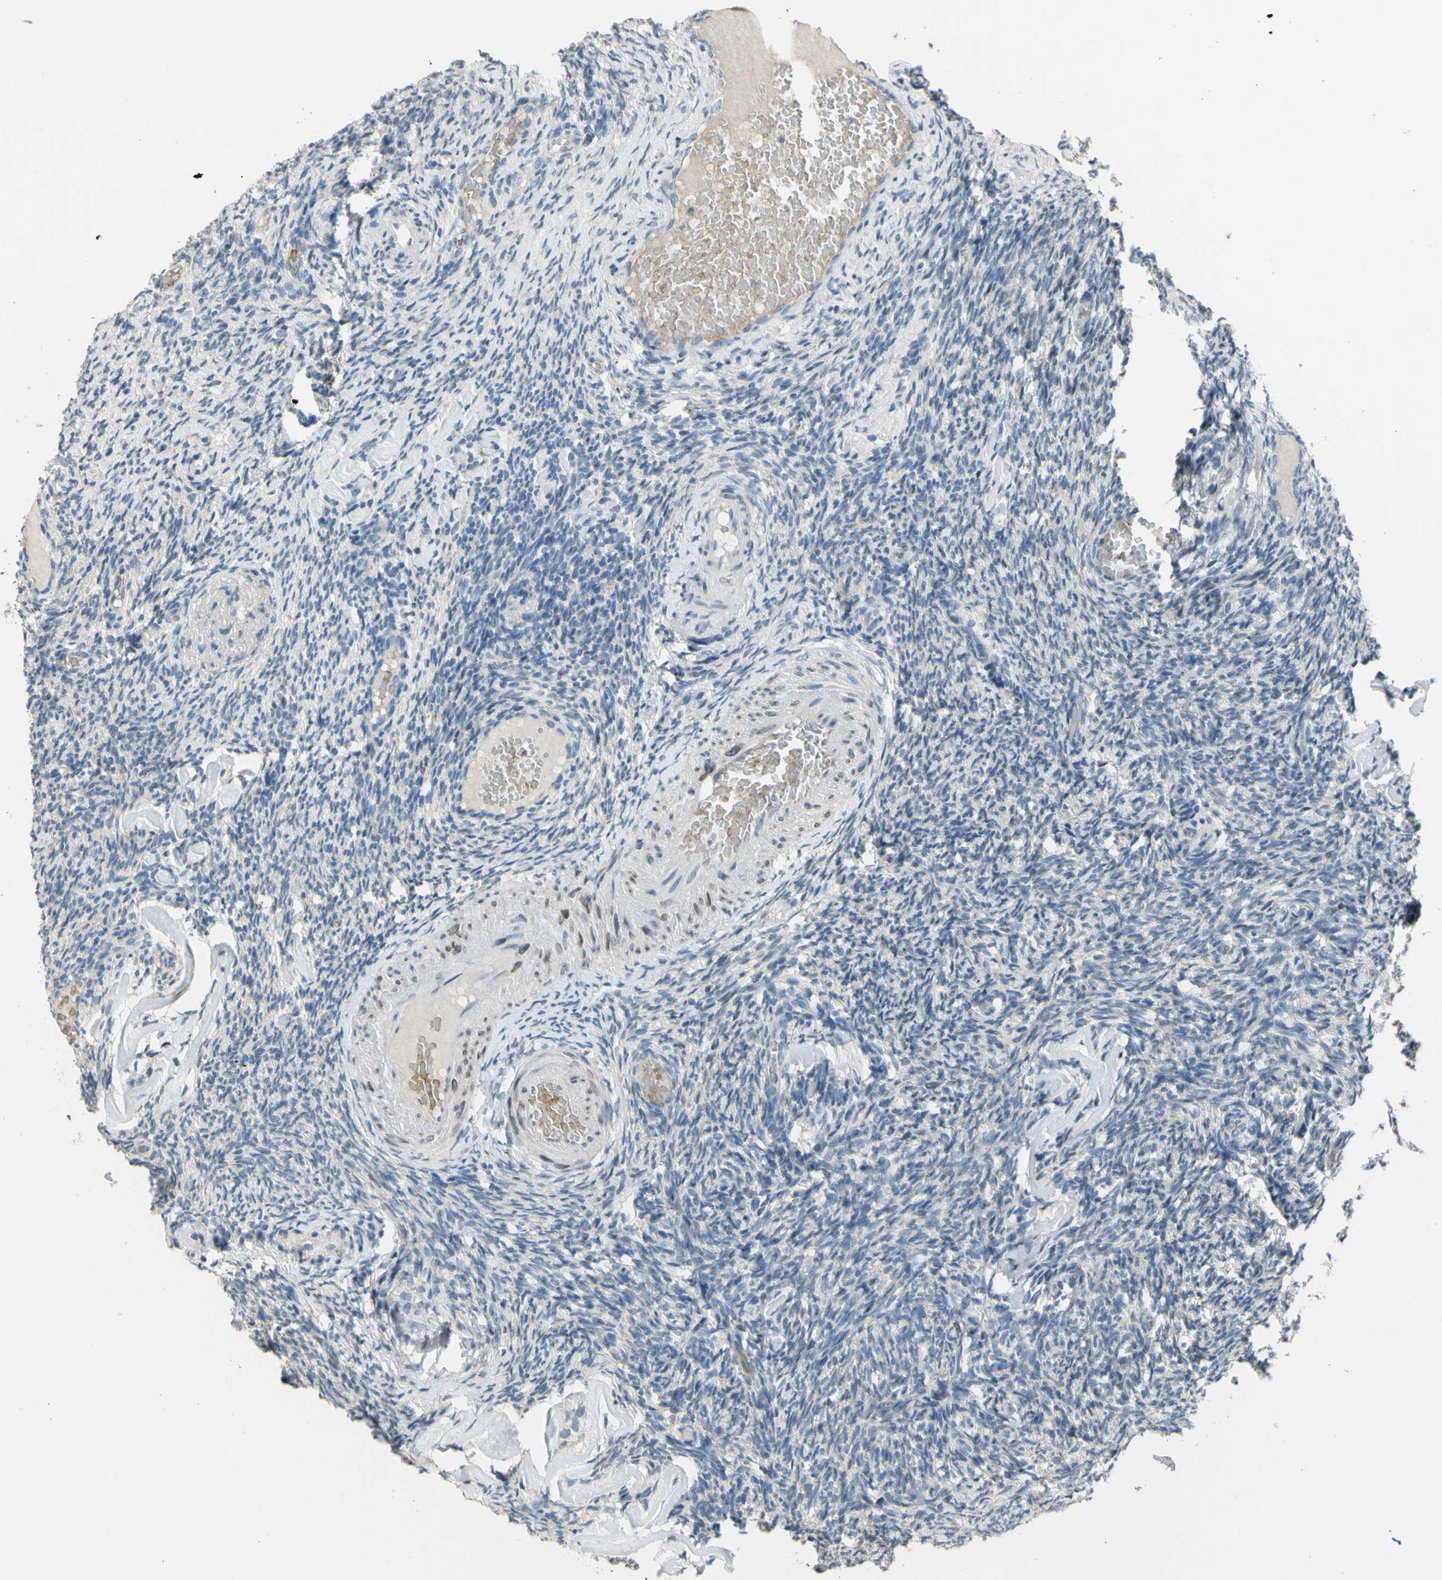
{"staining": {"intensity": "weak", "quantity": ">75%", "location": "cytoplasmic/membranous"}, "tissue": "ovary", "cell_type": "Follicle cells", "image_type": "normal", "snomed": [{"axis": "morphology", "description": "Normal tissue, NOS"}, {"axis": "topography", "description": "Ovary"}], "caption": "Protein expression by IHC demonstrates weak cytoplasmic/membranous staining in approximately >75% of follicle cells in normal ovary. The staining was performed using DAB (3,3'-diaminobenzidine), with brown indicating positive protein expression. Nuclei are stained blue with hematoxylin.", "gene": "ZNF184", "patient": {"sex": "female", "age": 60}}